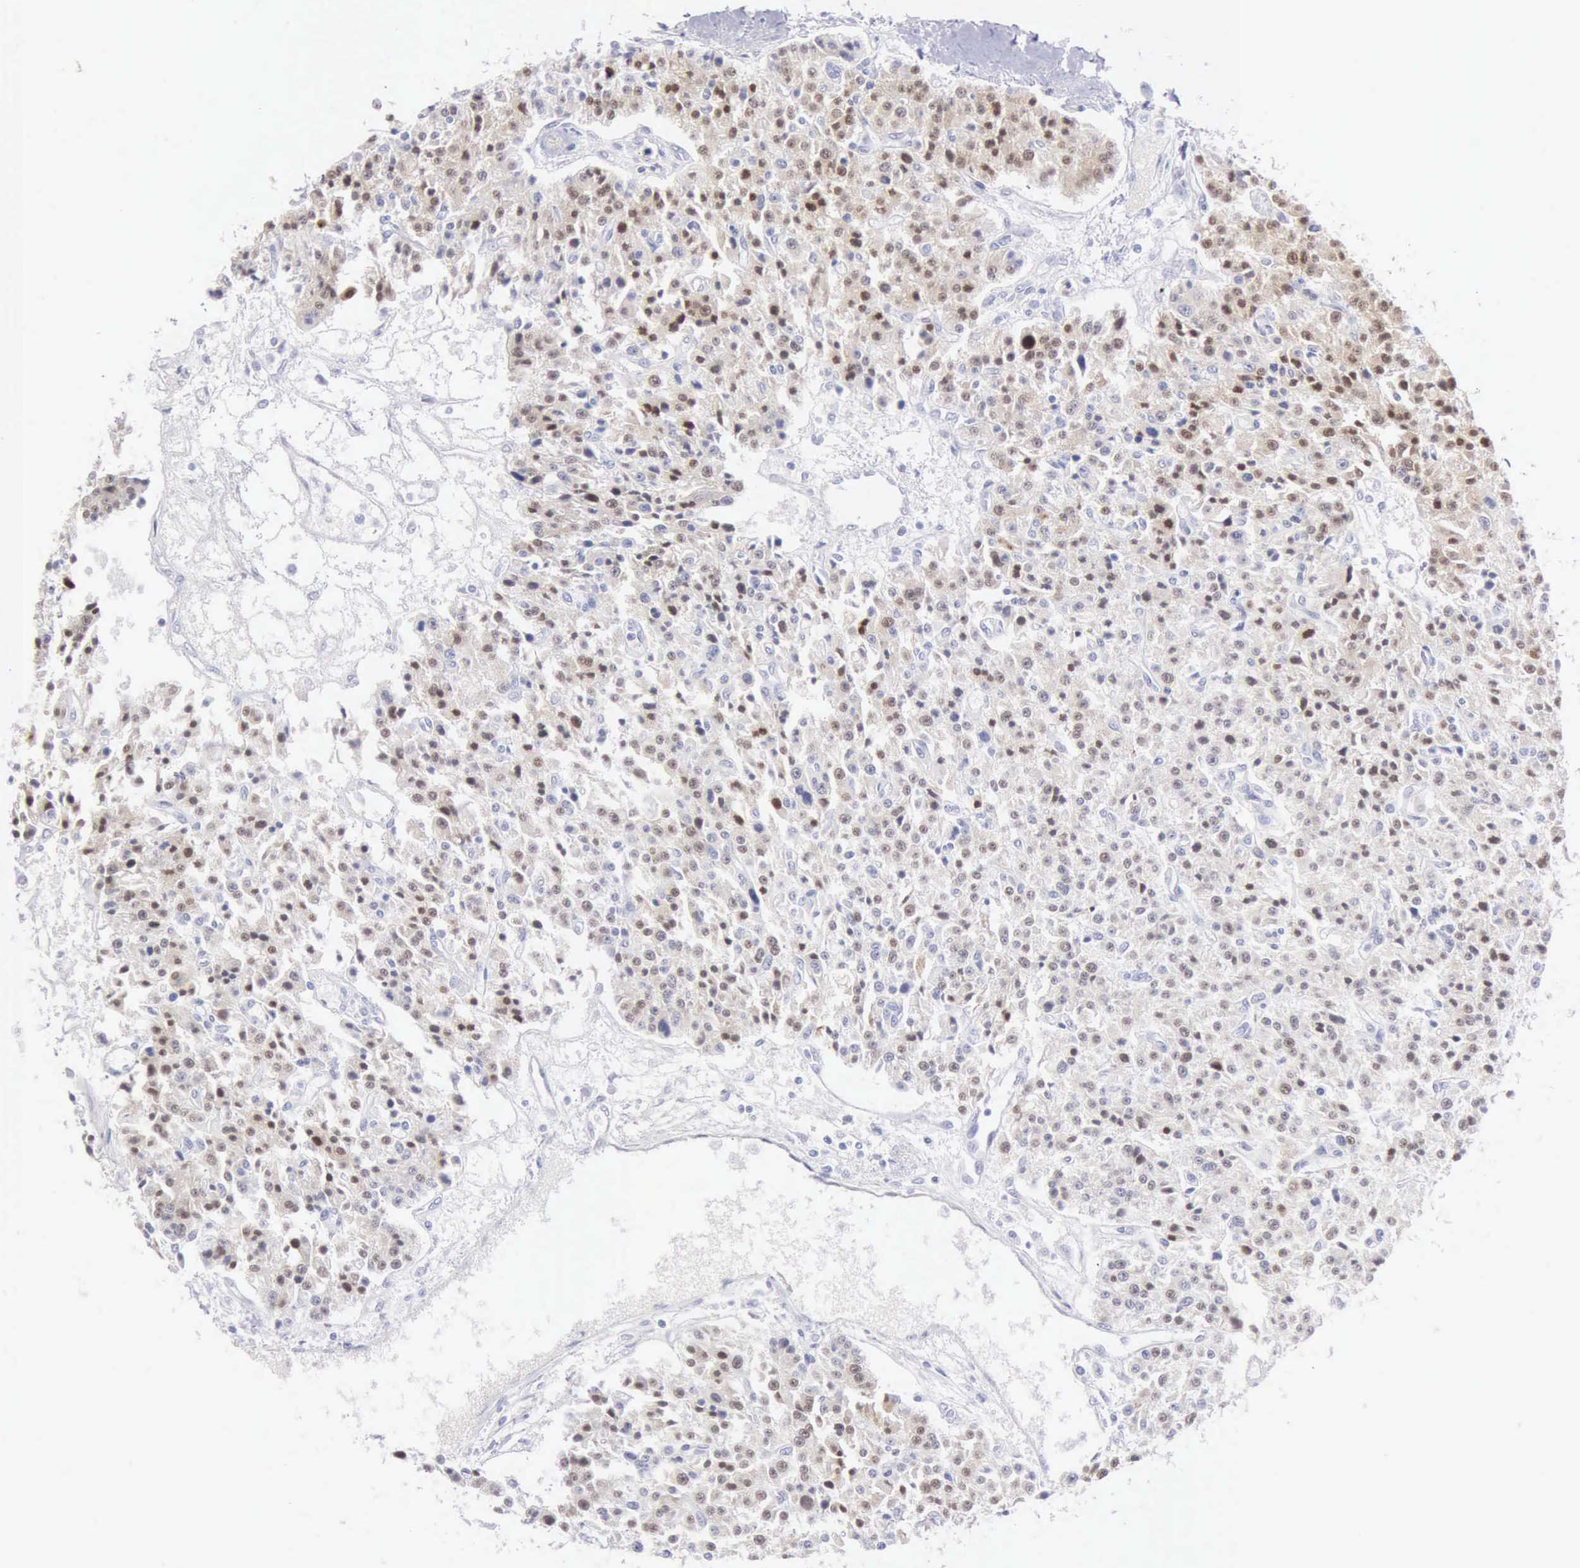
{"staining": {"intensity": "moderate", "quantity": "25%-75%", "location": "cytoplasmic/membranous,nuclear"}, "tissue": "carcinoid", "cell_type": "Tumor cells", "image_type": "cancer", "snomed": [{"axis": "morphology", "description": "Carcinoid, malignant, NOS"}, {"axis": "topography", "description": "Stomach"}], "caption": "Protein staining of carcinoid tissue exhibits moderate cytoplasmic/membranous and nuclear expression in approximately 25%-75% of tumor cells.", "gene": "ANGEL1", "patient": {"sex": "female", "age": 76}}